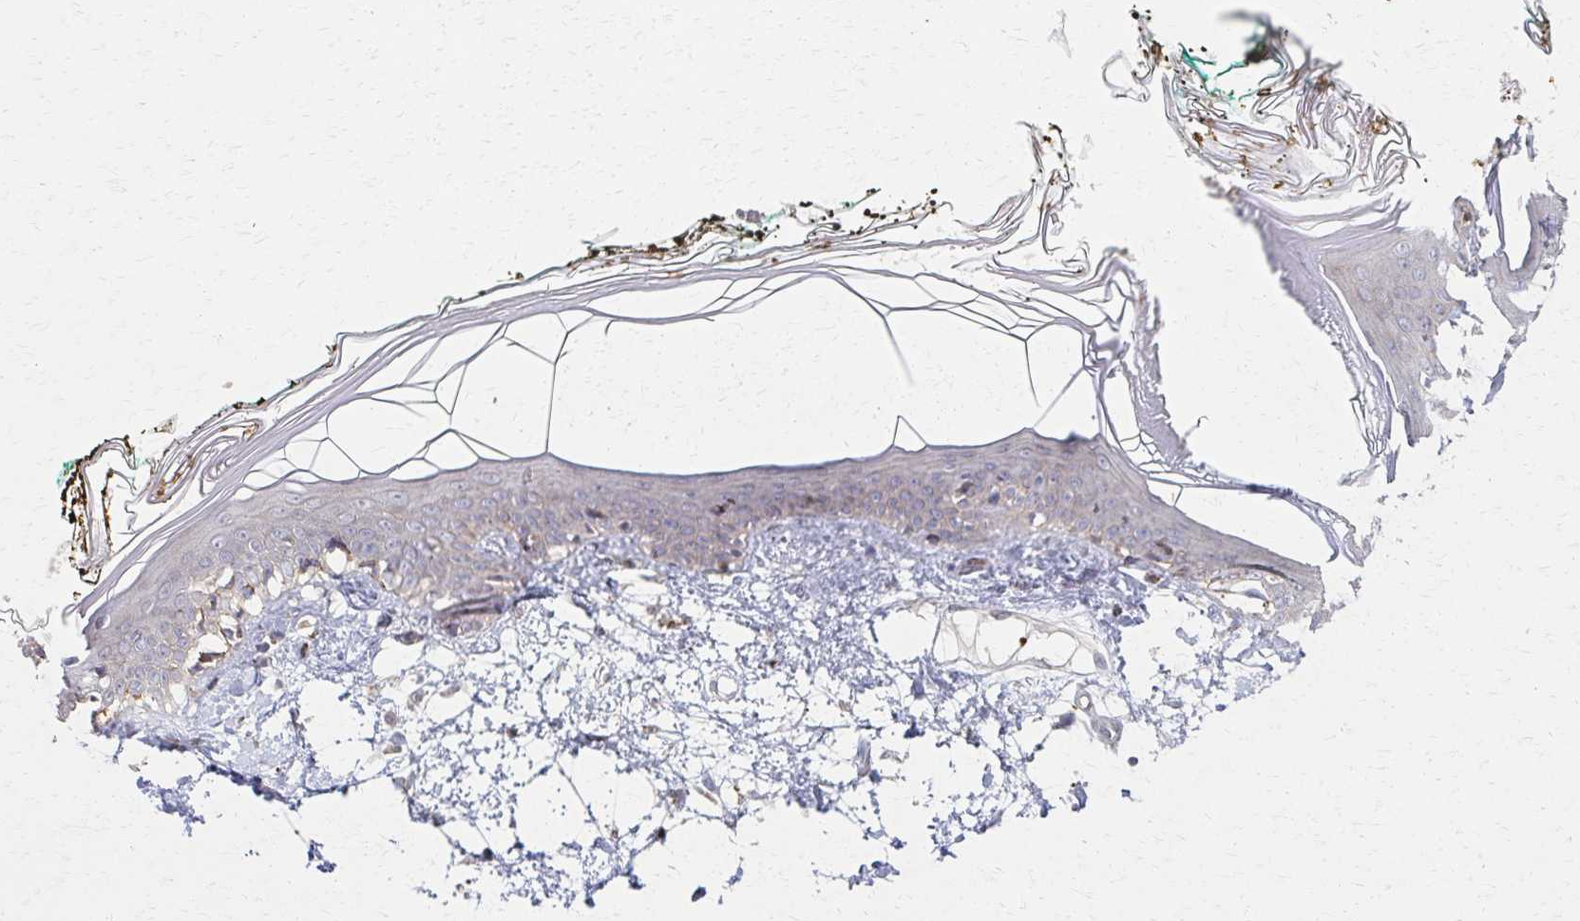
{"staining": {"intensity": "negative", "quantity": "none", "location": "none"}, "tissue": "skin", "cell_type": "Fibroblasts", "image_type": "normal", "snomed": [{"axis": "morphology", "description": "Normal tissue, NOS"}, {"axis": "topography", "description": "Skin"}], "caption": "DAB (3,3'-diaminobenzidine) immunohistochemical staining of normal skin shows no significant positivity in fibroblasts. (DAB (3,3'-diaminobenzidine) immunohistochemistry with hematoxylin counter stain).", "gene": "EOLA1", "patient": {"sex": "female", "age": 34}}